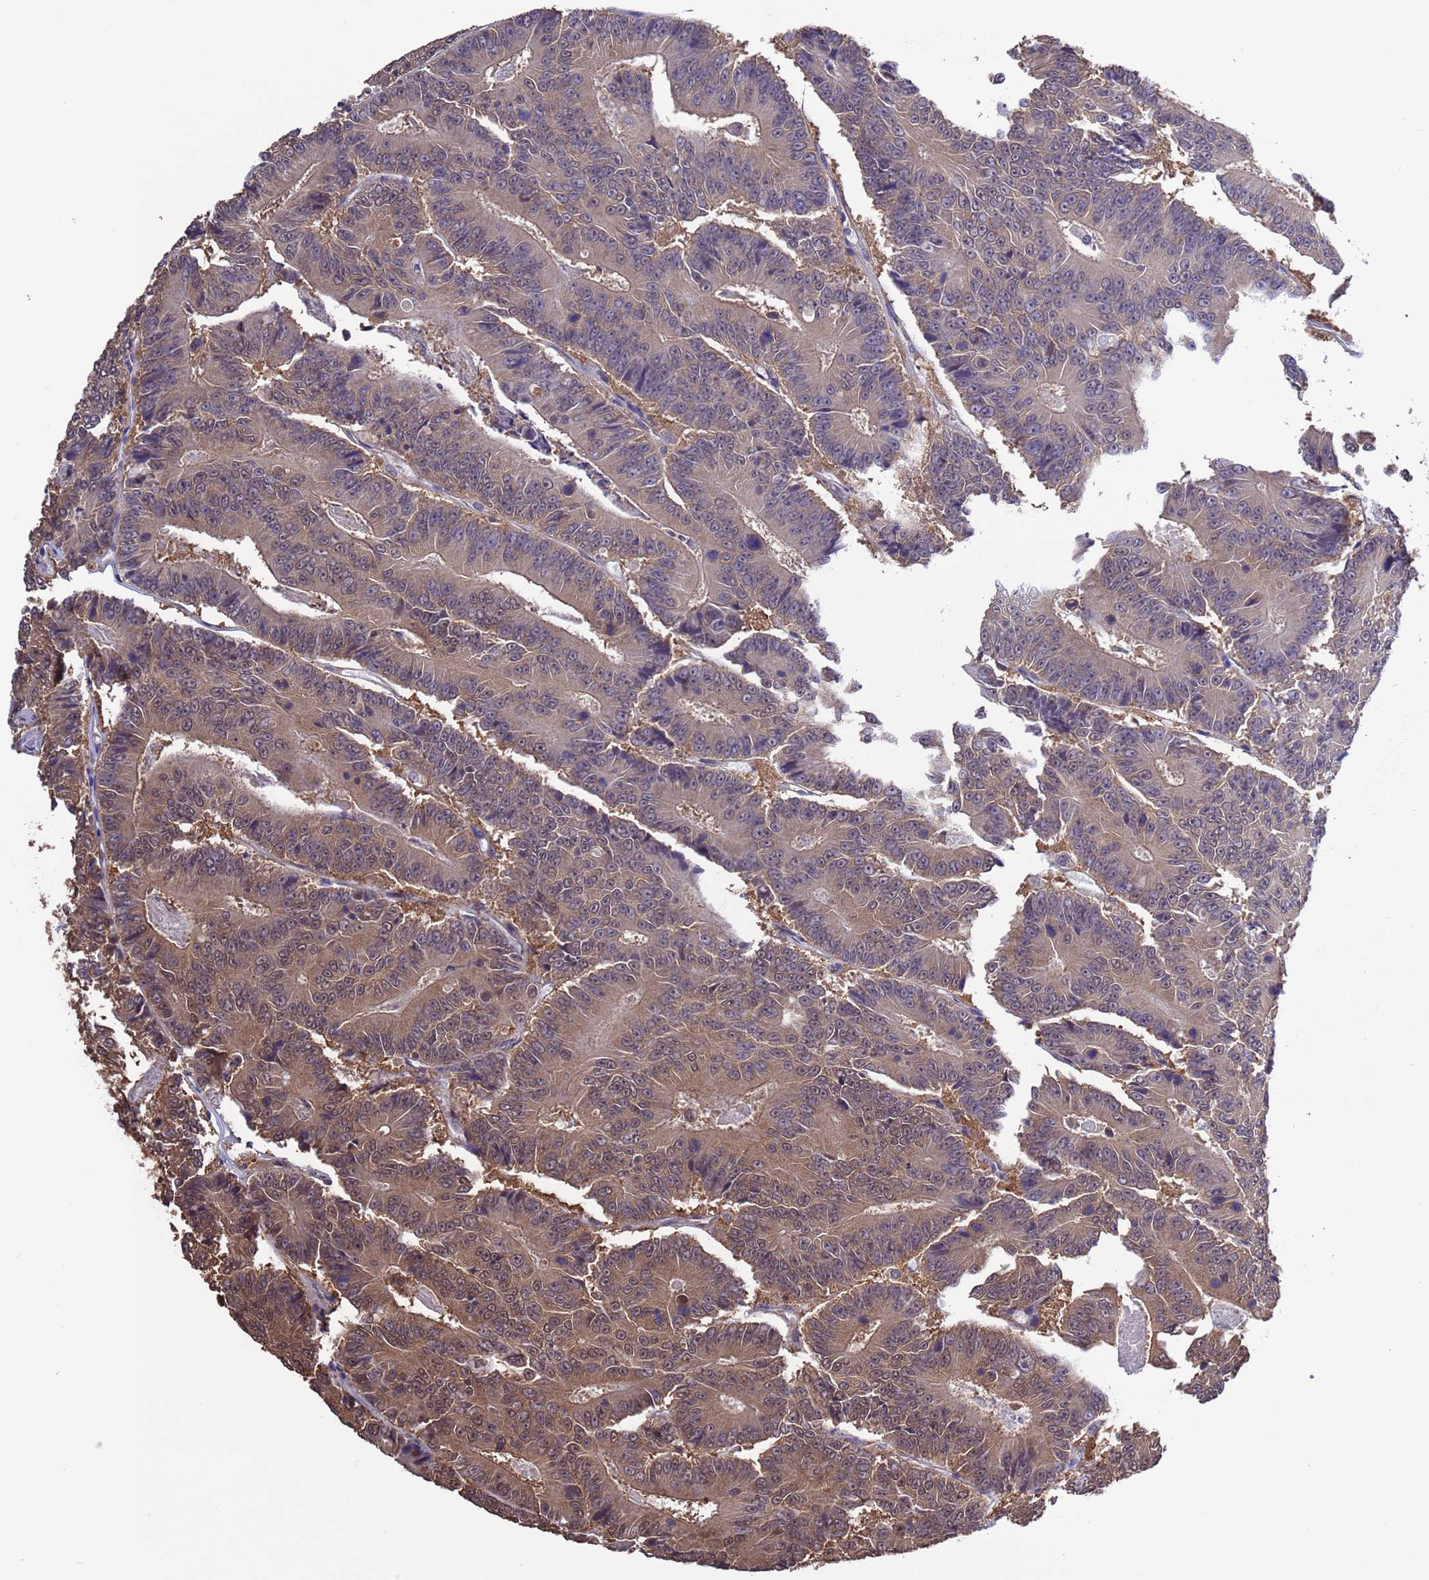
{"staining": {"intensity": "weak", "quantity": ">75%", "location": "cytoplasmic/membranous,nuclear"}, "tissue": "colorectal cancer", "cell_type": "Tumor cells", "image_type": "cancer", "snomed": [{"axis": "morphology", "description": "Adenocarcinoma, NOS"}, {"axis": "topography", "description": "Colon"}], "caption": "Immunohistochemical staining of colorectal adenocarcinoma displays weak cytoplasmic/membranous and nuclear protein expression in about >75% of tumor cells. The protein of interest is stained brown, and the nuclei are stained in blue (DAB (3,3'-diaminobenzidine) IHC with brightfield microscopy, high magnification).", "gene": "ZFP69B", "patient": {"sex": "male", "age": 83}}